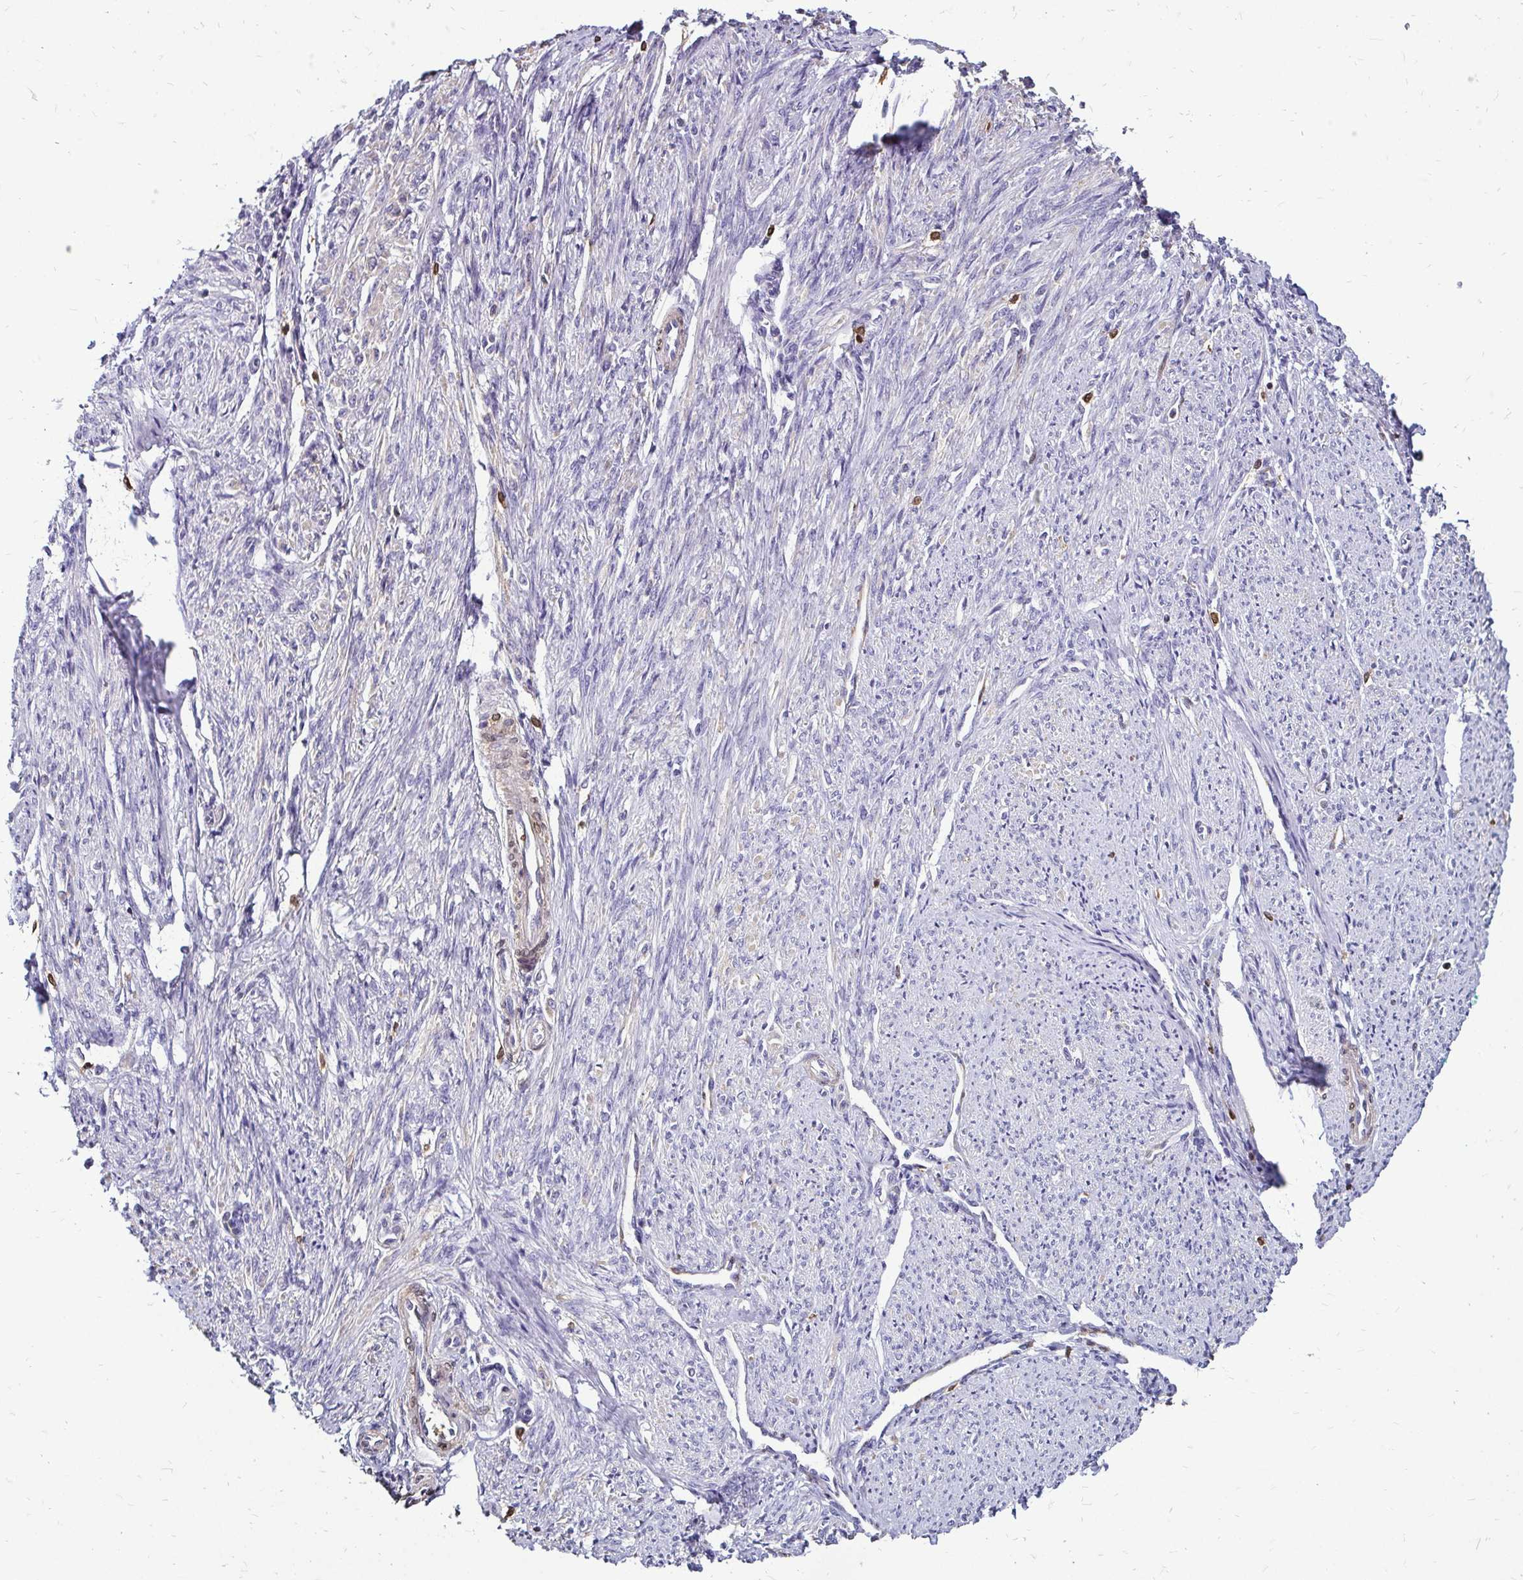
{"staining": {"intensity": "negative", "quantity": "none", "location": "none"}, "tissue": "smooth muscle", "cell_type": "Smooth muscle cells", "image_type": "normal", "snomed": [{"axis": "morphology", "description": "Normal tissue, NOS"}, {"axis": "topography", "description": "Smooth muscle"}], "caption": "This is an IHC histopathology image of benign human smooth muscle. There is no staining in smooth muscle cells.", "gene": "ZFP1", "patient": {"sex": "female", "age": 65}}